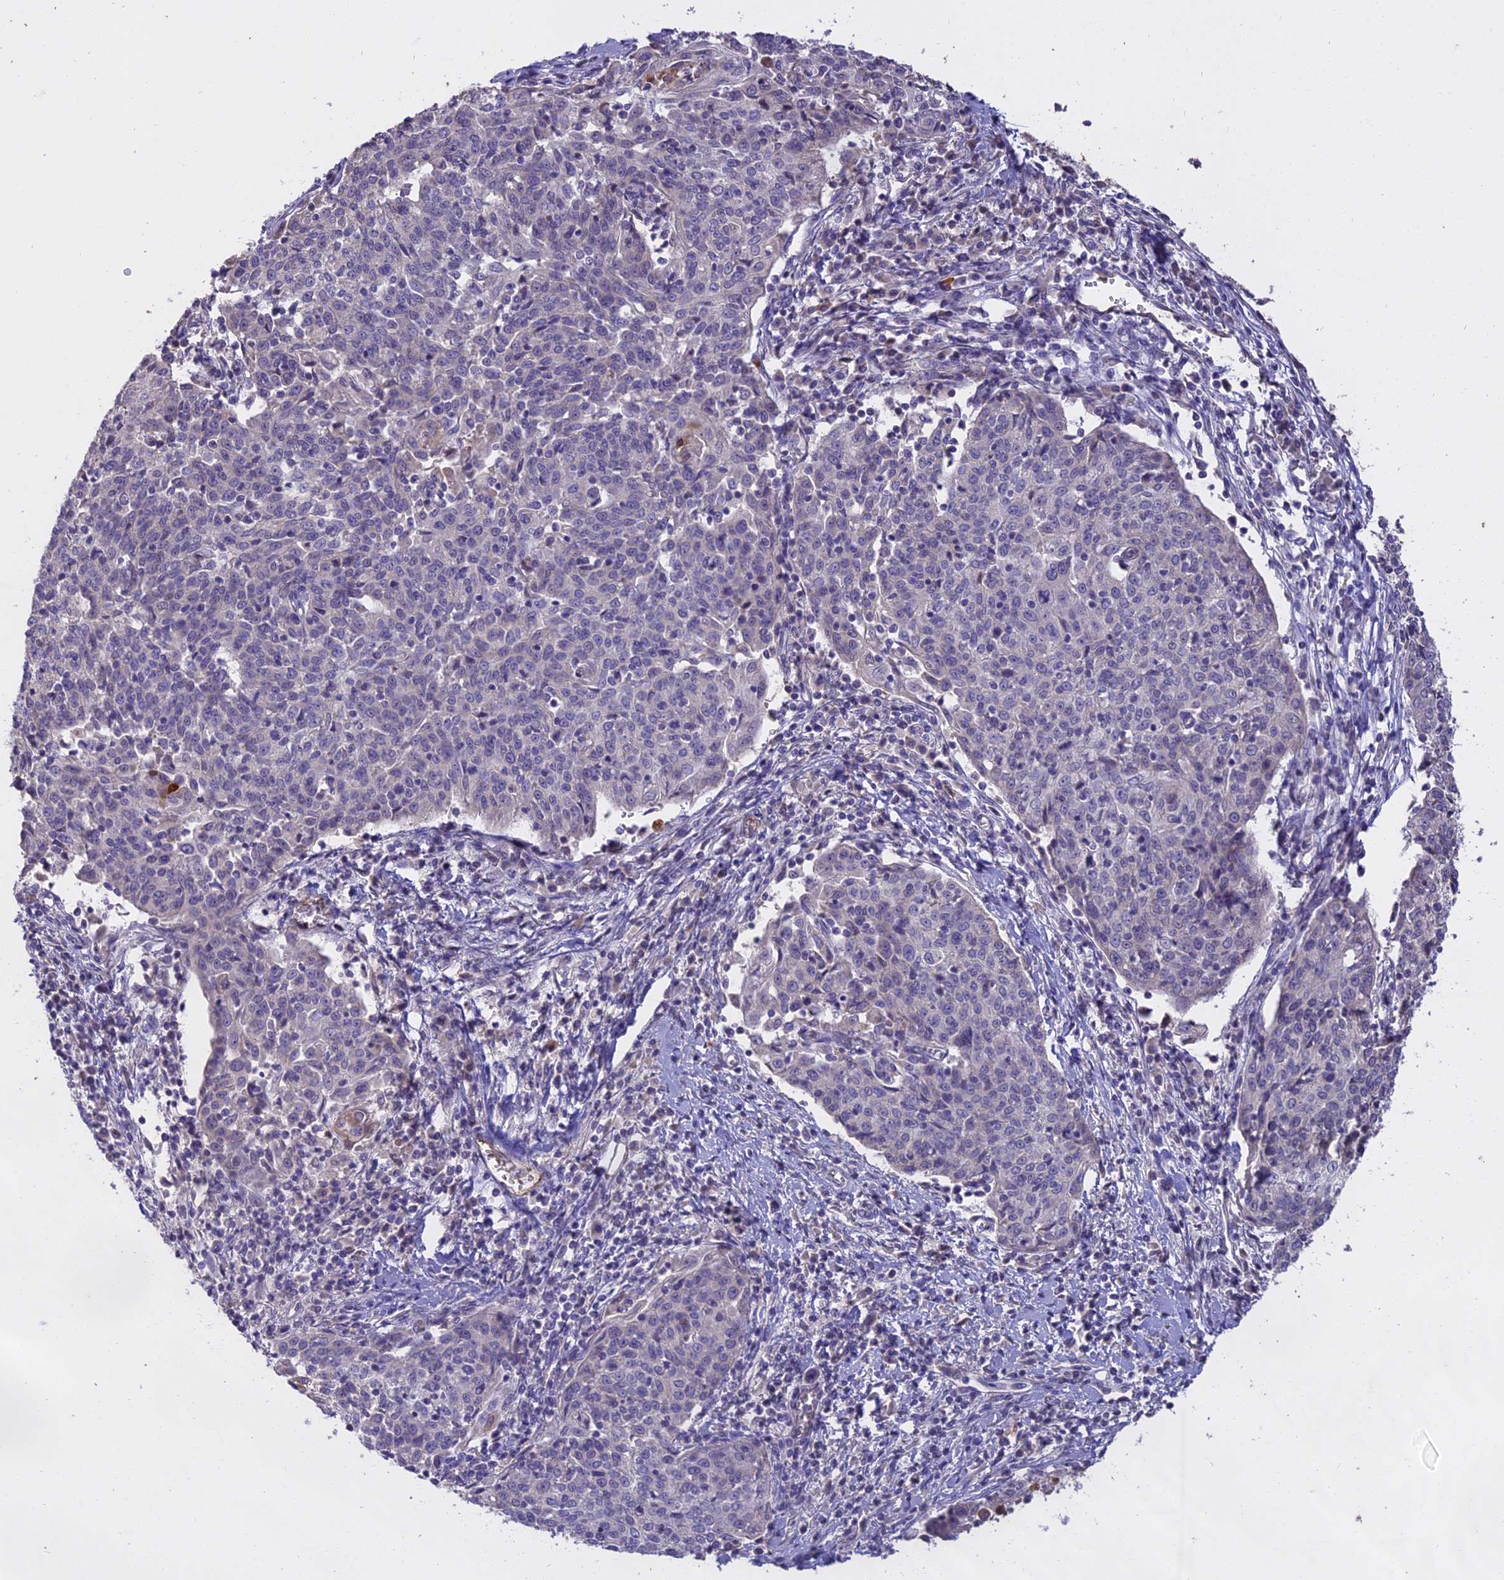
{"staining": {"intensity": "negative", "quantity": "none", "location": "none"}, "tissue": "cervical cancer", "cell_type": "Tumor cells", "image_type": "cancer", "snomed": [{"axis": "morphology", "description": "Squamous cell carcinoma, NOS"}, {"axis": "topography", "description": "Cervix"}], "caption": "DAB (3,3'-diaminobenzidine) immunohistochemical staining of human cervical squamous cell carcinoma demonstrates no significant staining in tumor cells.", "gene": "WFDC2", "patient": {"sex": "female", "age": 48}}